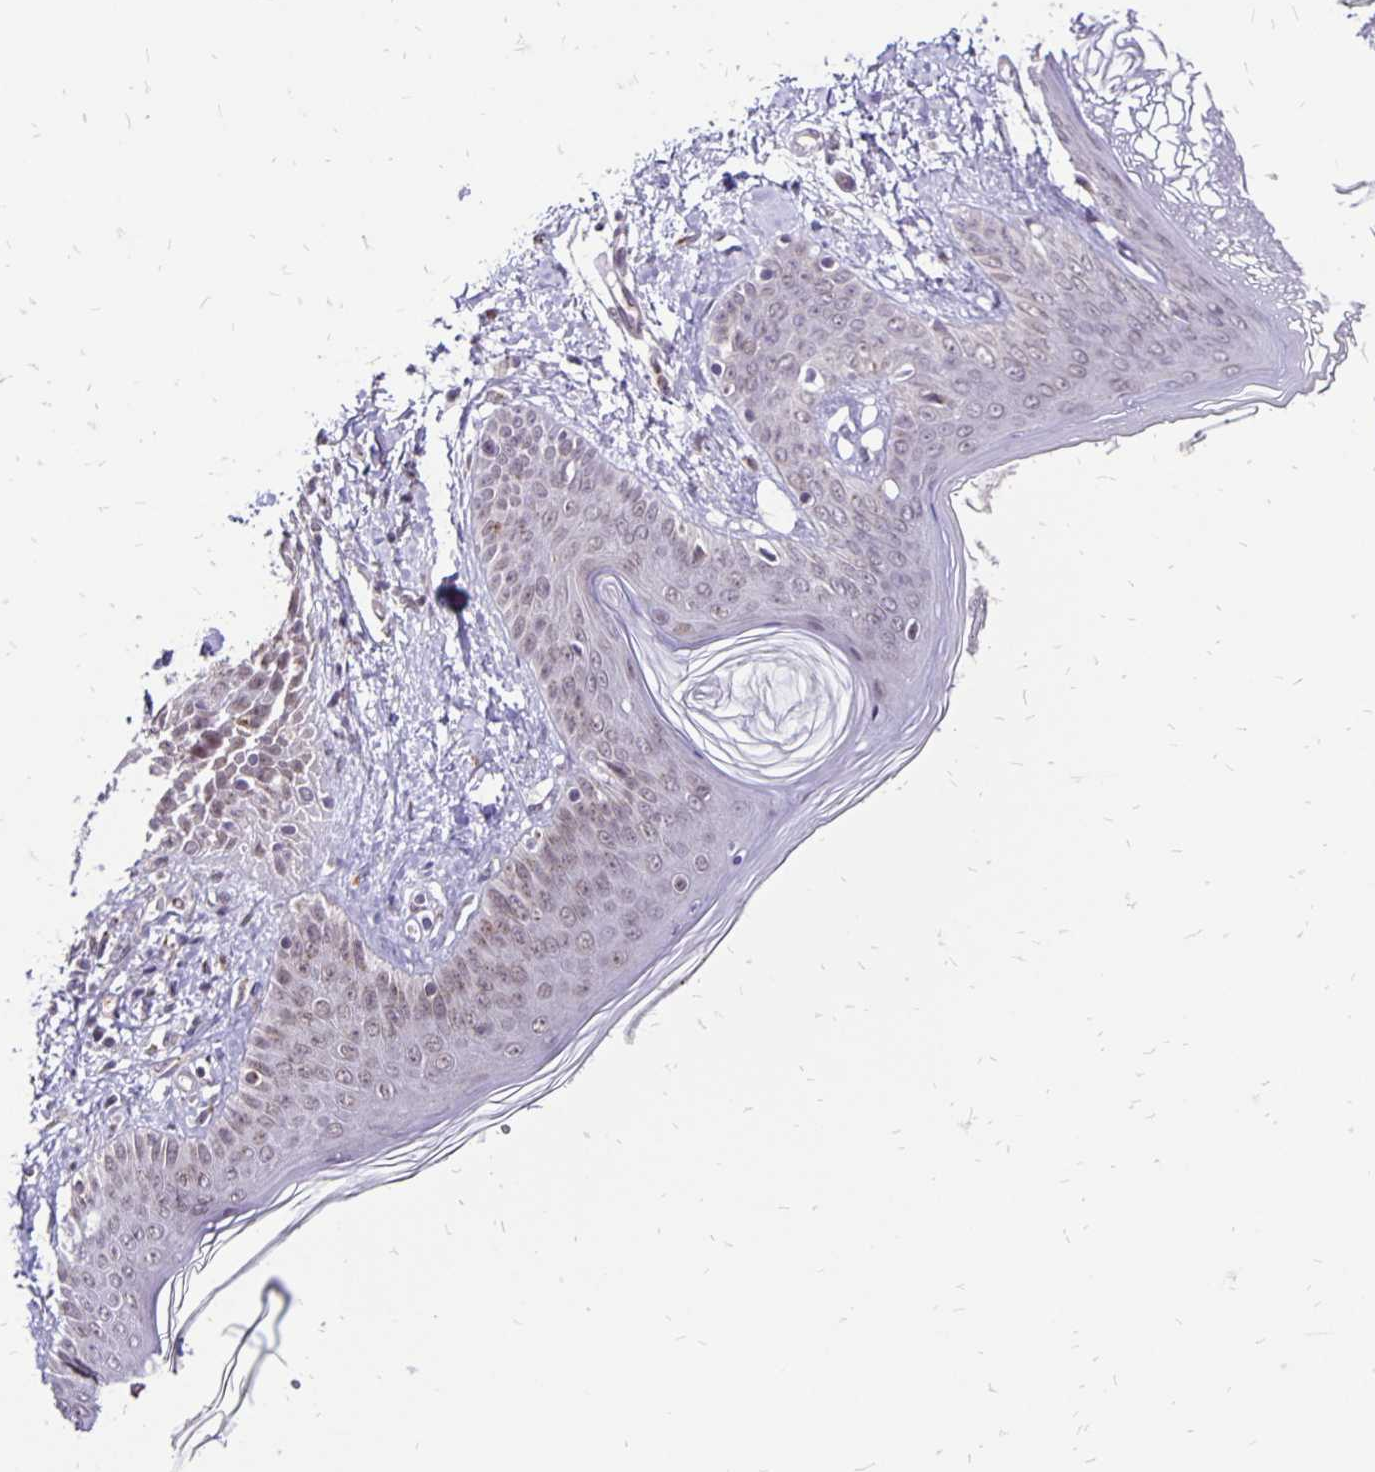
{"staining": {"intensity": "weak", "quantity": "<25%", "location": "cytoplasmic/membranous"}, "tissue": "skin", "cell_type": "Fibroblasts", "image_type": "normal", "snomed": [{"axis": "morphology", "description": "Normal tissue, NOS"}, {"axis": "topography", "description": "Skin"}], "caption": "Human skin stained for a protein using IHC displays no positivity in fibroblasts.", "gene": "GOLGA5", "patient": {"sex": "female", "age": 34}}